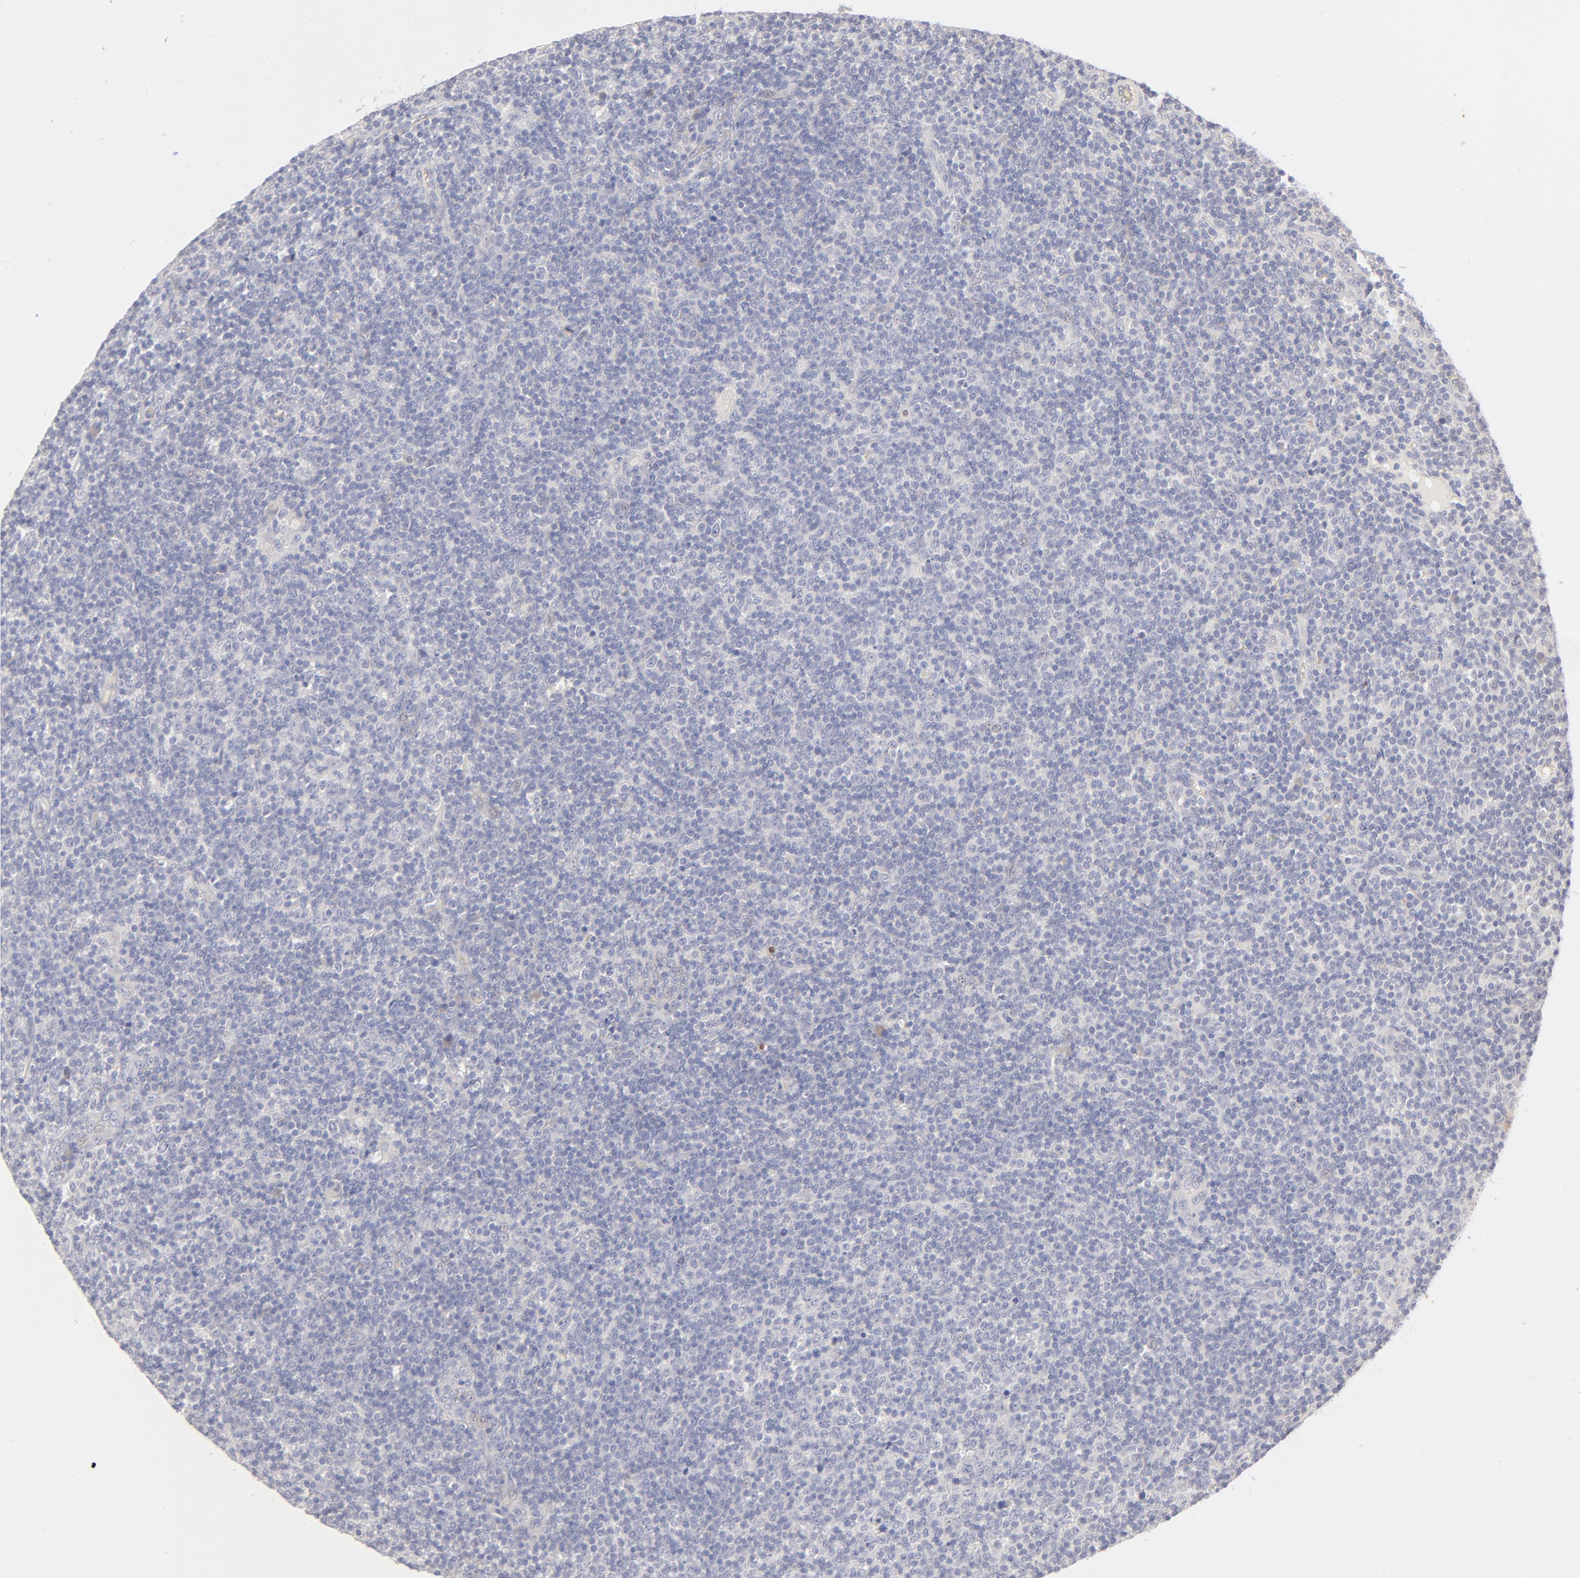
{"staining": {"intensity": "negative", "quantity": "none", "location": "none"}, "tissue": "lymphoma", "cell_type": "Tumor cells", "image_type": "cancer", "snomed": [{"axis": "morphology", "description": "Malignant lymphoma, non-Hodgkin's type, Low grade"}, {"axis": "topography", "description": "Lymph node"}], "caption": "IHC of human lymphoma demonstrates no positivity in tumor cells.", "gene": "NKX2-2", "patient": {"sex": "male", "age": 70}}